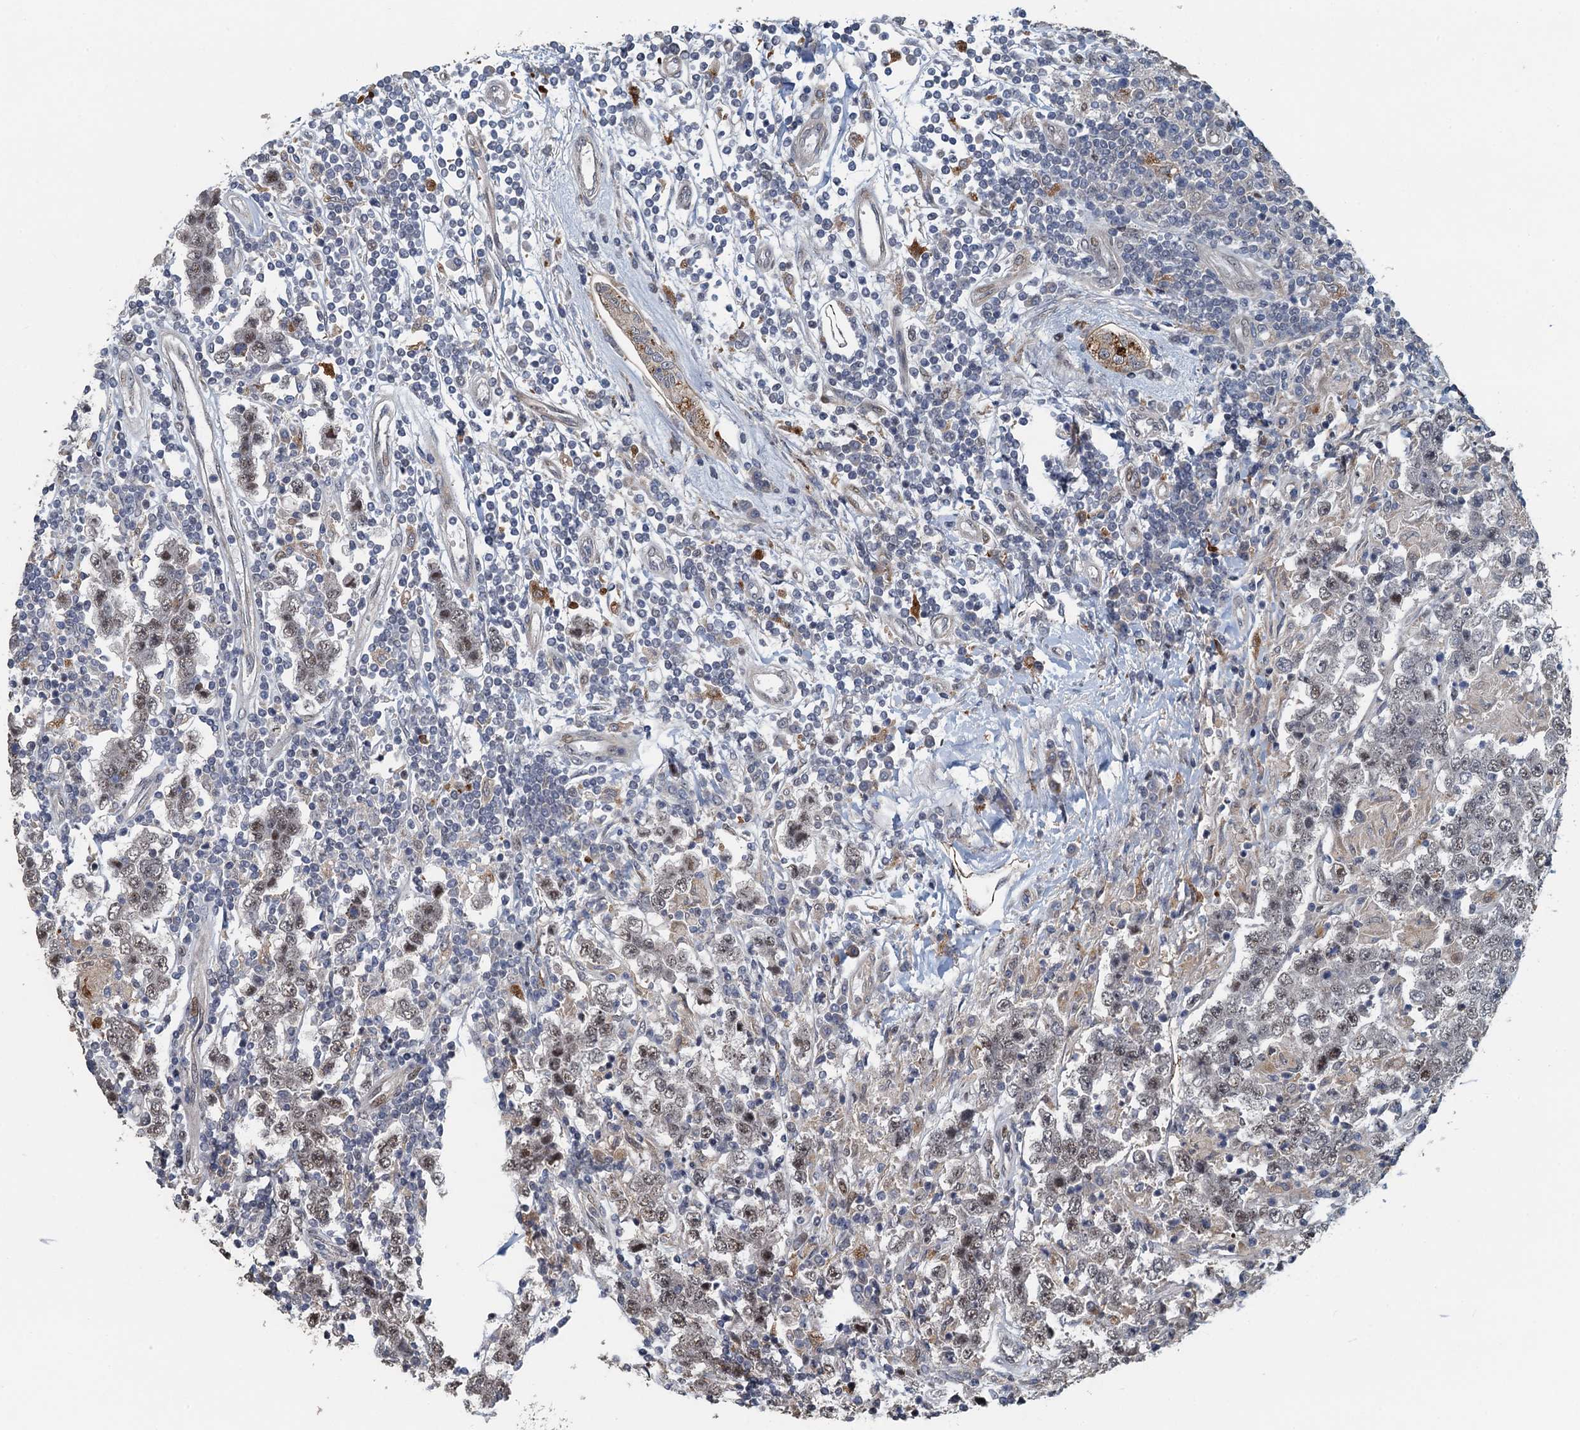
{"staining": {"intensity": "weak", "quantity": "25%-75%", "location": "nuclear"}, "tissue": "testis cancer", "cell_type": "Tumor cells", "image_type": "cancer", "snomed": [{"axis": "morphology", "description": "Normal tissue, NOS"}, {"axis": "morphology", "description": "Urothelial carcinoma, High grade"}, {"axis": "morphology", "description": "Seminoma, NOS"}, {"axis": "morphology", "description": "Carcinoma, Embryonal, NOS"}, {"axis": "topography", "description": "Urinary bladder"}, {"axis": "topography", "description": "Testis"}], "caption": "Tumor cells demonstrate low levels of weak nuclear staining in approximately 25%-75% of cells in testis high-grade urothelial carcinoma.", "gene": "AGRN", "patient": {"sex": "male", "age": 41}}